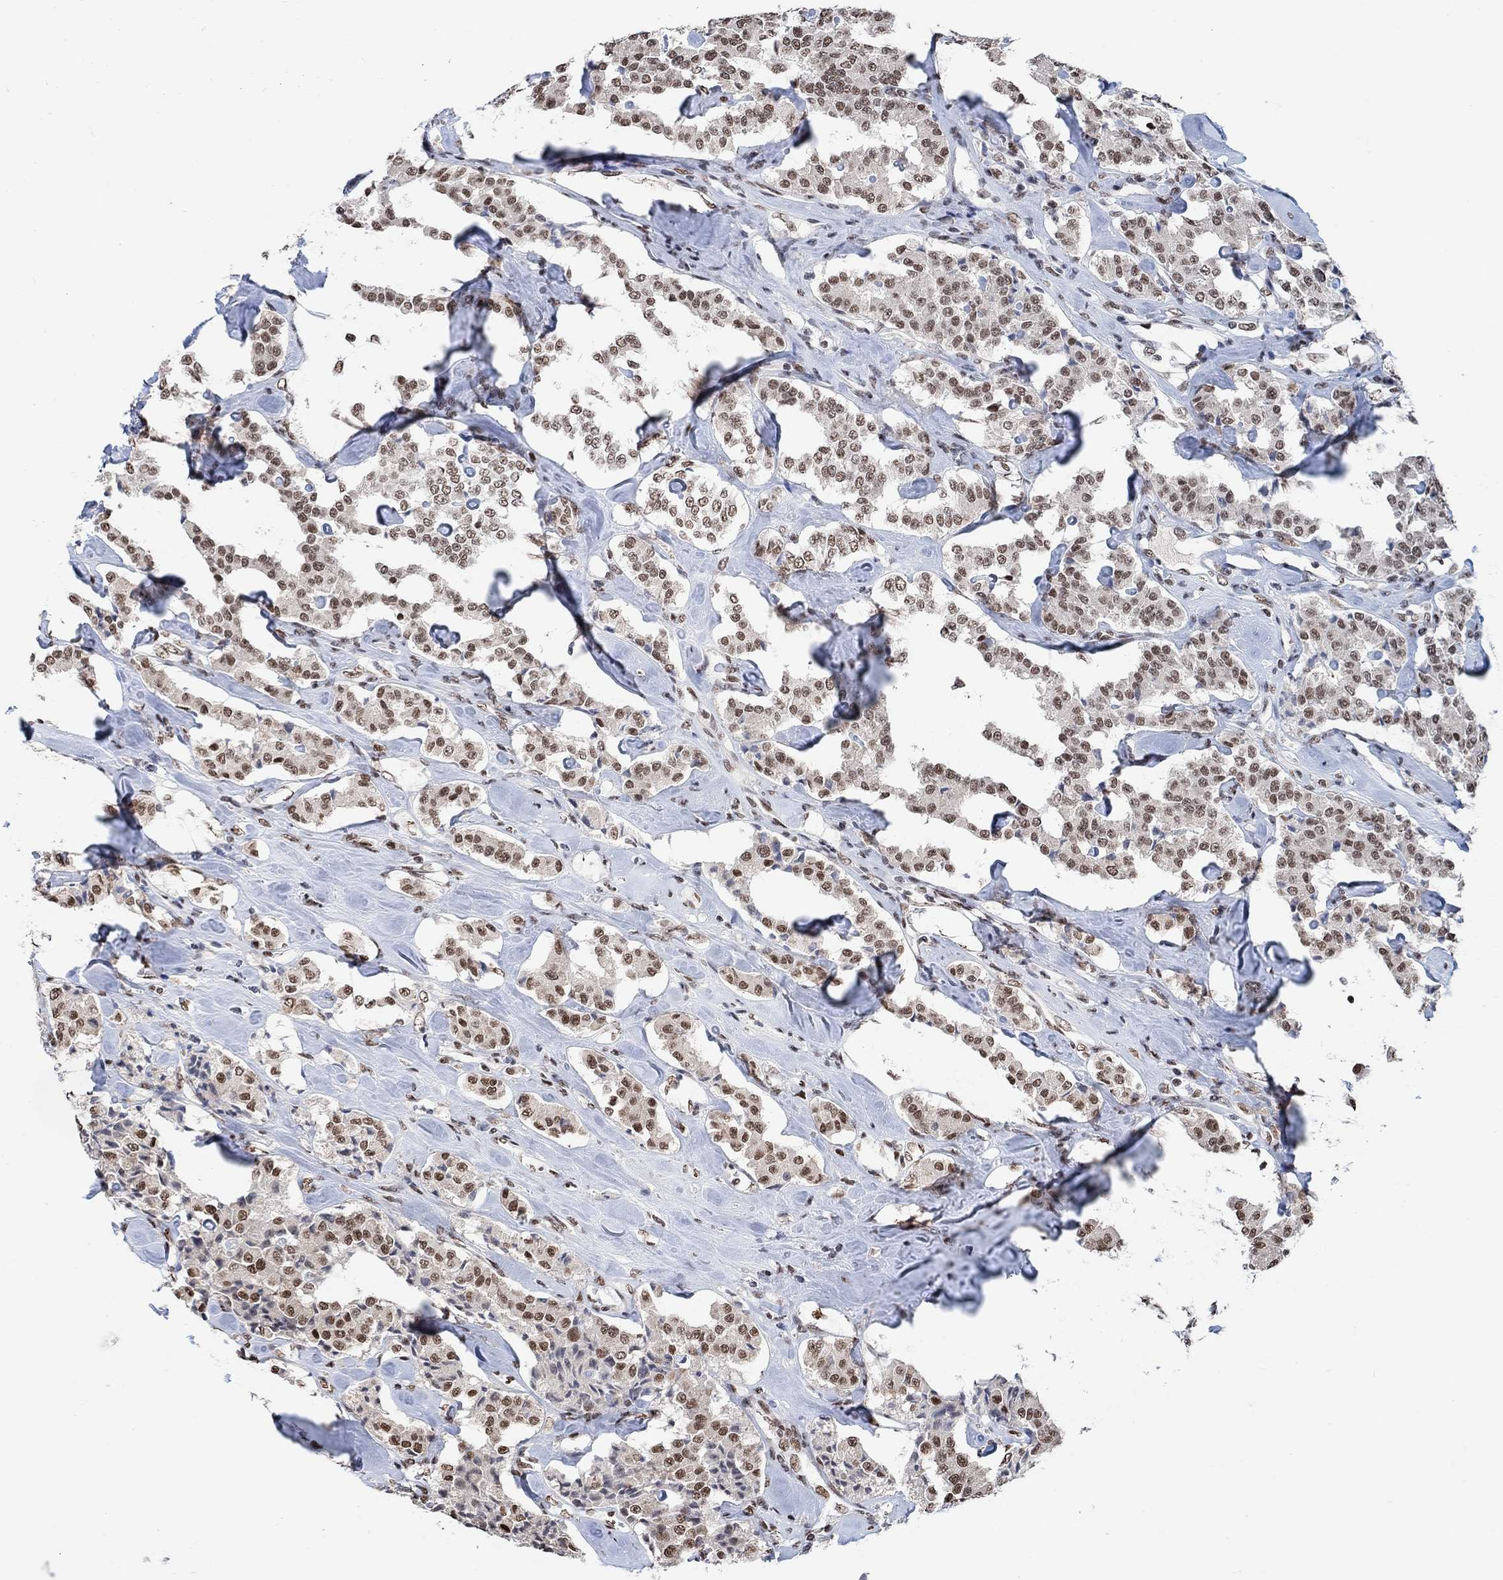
{"staining": {"intensity": "moderate", "quantity": ">75%", "location": "nuclear"}, "tissue": "carcinoid", "cell_type": "Tumor cells", "image_type": "cancer", "snomed": [{"axis": "morphology", "description": "Carcinoid, malignant, NOS"}, {"axis": "topography", "description": "Pancreas"}], "caption": "This micrograph demonstrates IHC staining of carcinoid, with medium moderate nuclear positivity in about >75% of tumor cells.", "gene": "USP39", "patient": {"sex": "male", "age": 41}}